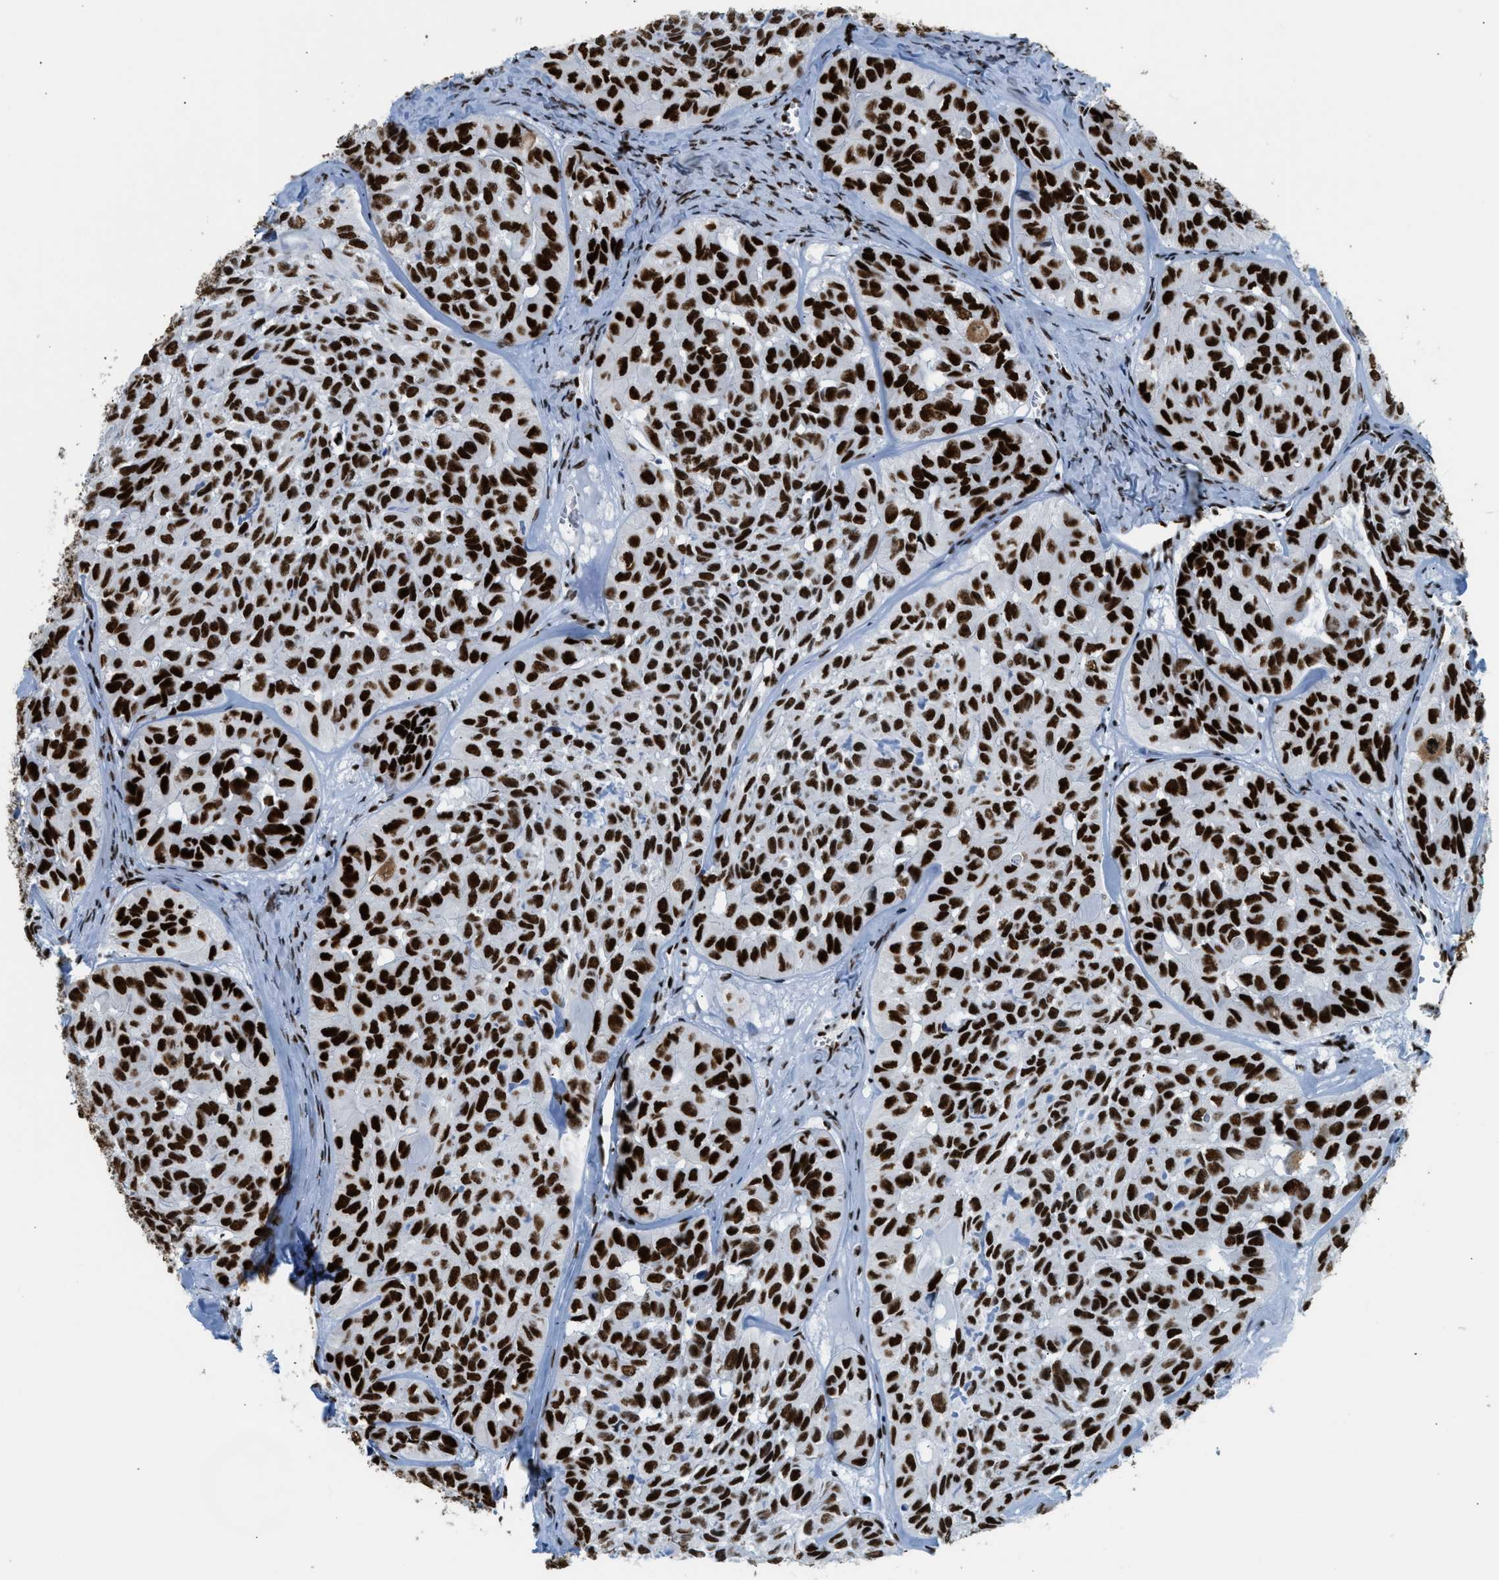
{"staining": {"intensity": "strong", "quantity": ">75%", "location": "nuclear"}, "tissue": "head and neck cancer", "cell_type": "Tumor cells", "image_type": "cancer", "snomed": [{"axis": "morphology", "description": "Adenocarcinoma, NOS"}, {"axis": "topography", "description": "Salivary gland, NOS"}, {"axis": "topography", "description": "Head-Neck"}], "caption": "There is high levels of strong nuclear expression in tumor cells of adenocarcinoma (head and neck), as demonstrated by immunohistochemical staining (brown color).", "gene": "PIF1", "patient": {"sex": "female", "age": 76}}